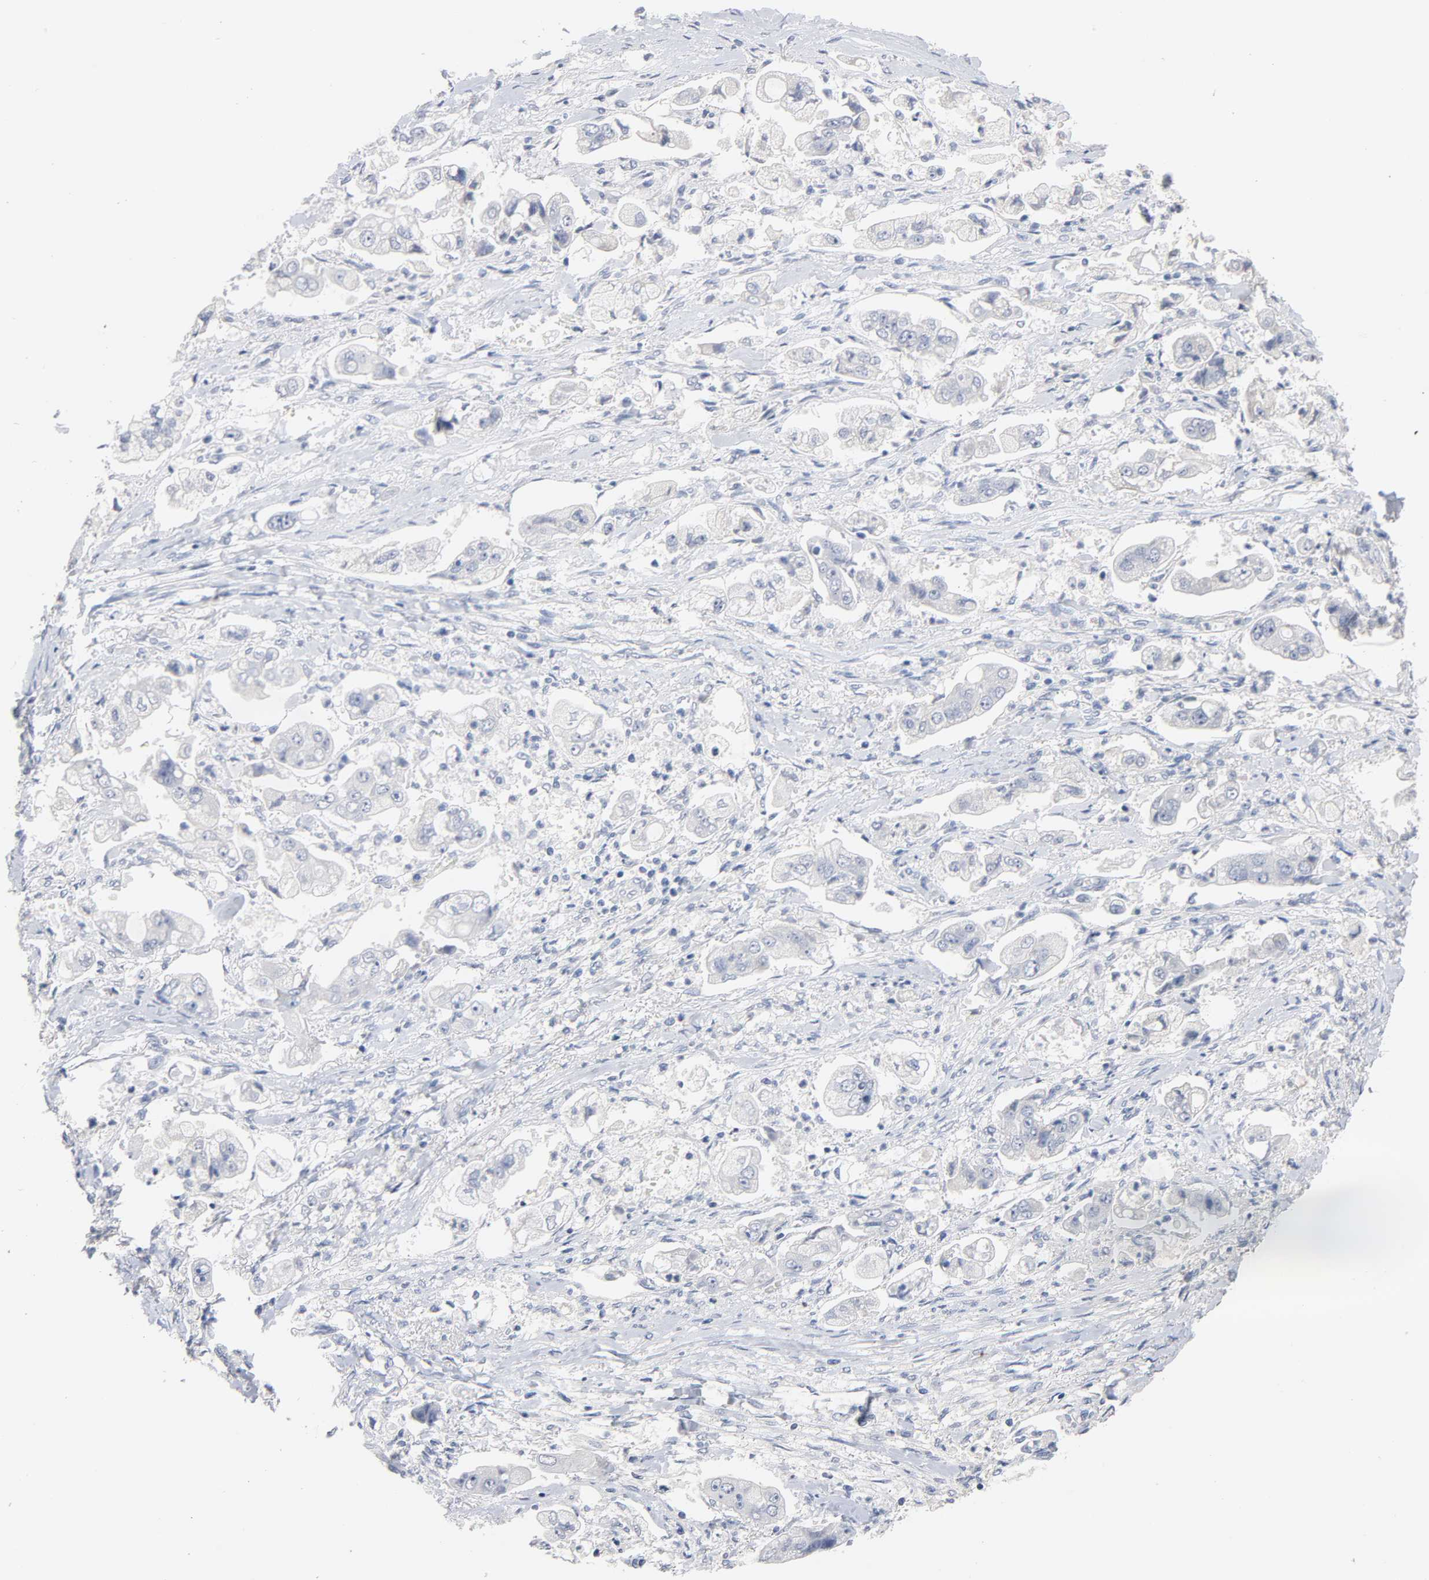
{"staining": {"intensity": "negative", "quantity": "none", "location": "none"}, "tissue": "stomach cancer", "cell_type": "Tumor cells", "image_type": "cancer", "snomed": [{"axis": "morphology", "description": "Adenocarcinoma, NOS"}, {"axis": "topography", "description": "Stomach"}], "caption": "Stomach cancer was stained to show a protein in brown. There is no significant positivity in tumor cells.", "gene": "ZCCHC13", "patient": {"sex": "male", "age": 62}}